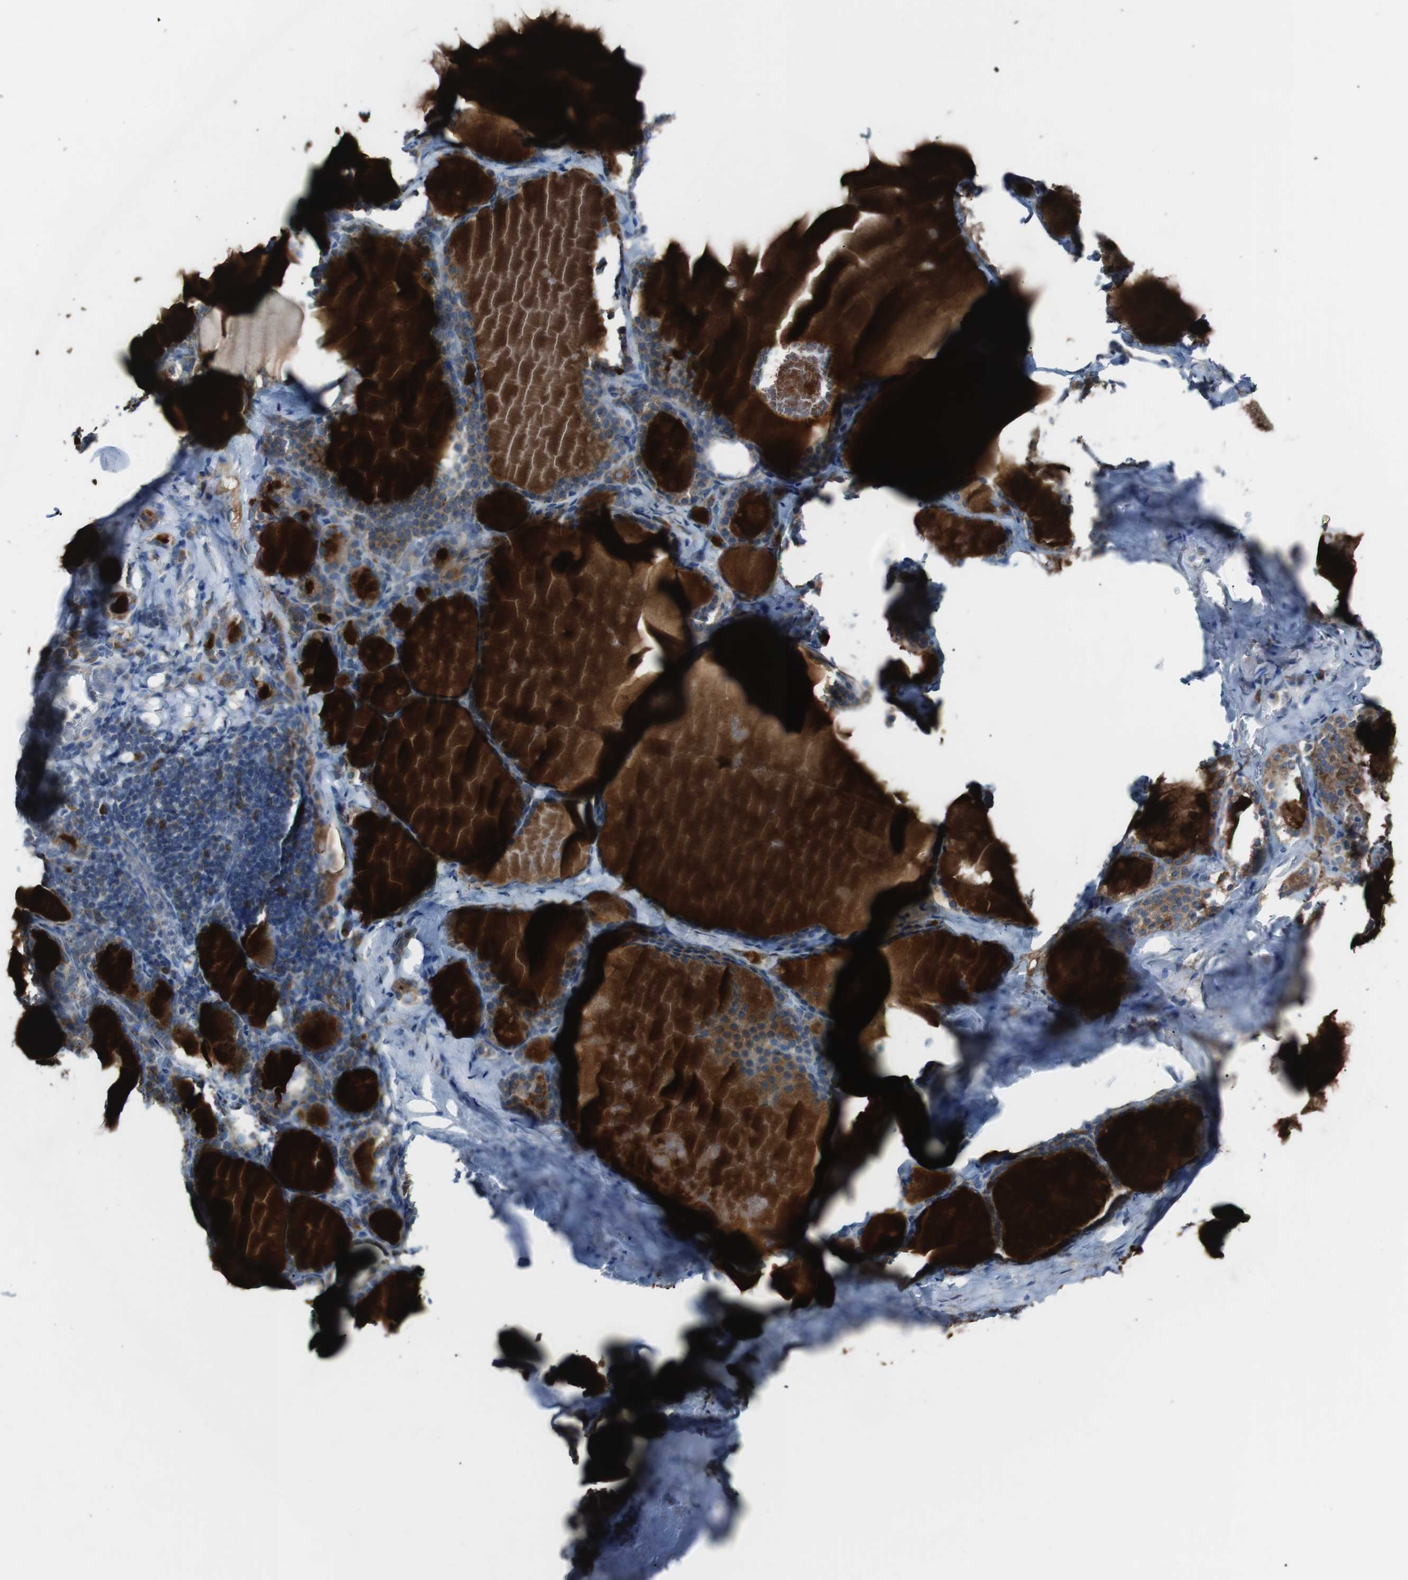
{"staining": {"intensity": "moderate", "quantity": ">75%", "location": "cytoplasmic/membranous"}, "tissue": "thyroid gland", "cell_type": "Glandular cells", "image_type": "normal", "snomed": [{"axis": "morphology", "description": "Normal tissue, NOS"}, {"axis": "topography", "description": "Thyroid gland"}], "caption": "About >75% of glandular cells in normal thyroid gland demonstrate moderate cytoplasmic/membranous protein positivity as visualized by brown immunohistochemical staining.", "gene": "CISD2", "patient": {"sex": "male", "age": 56}}